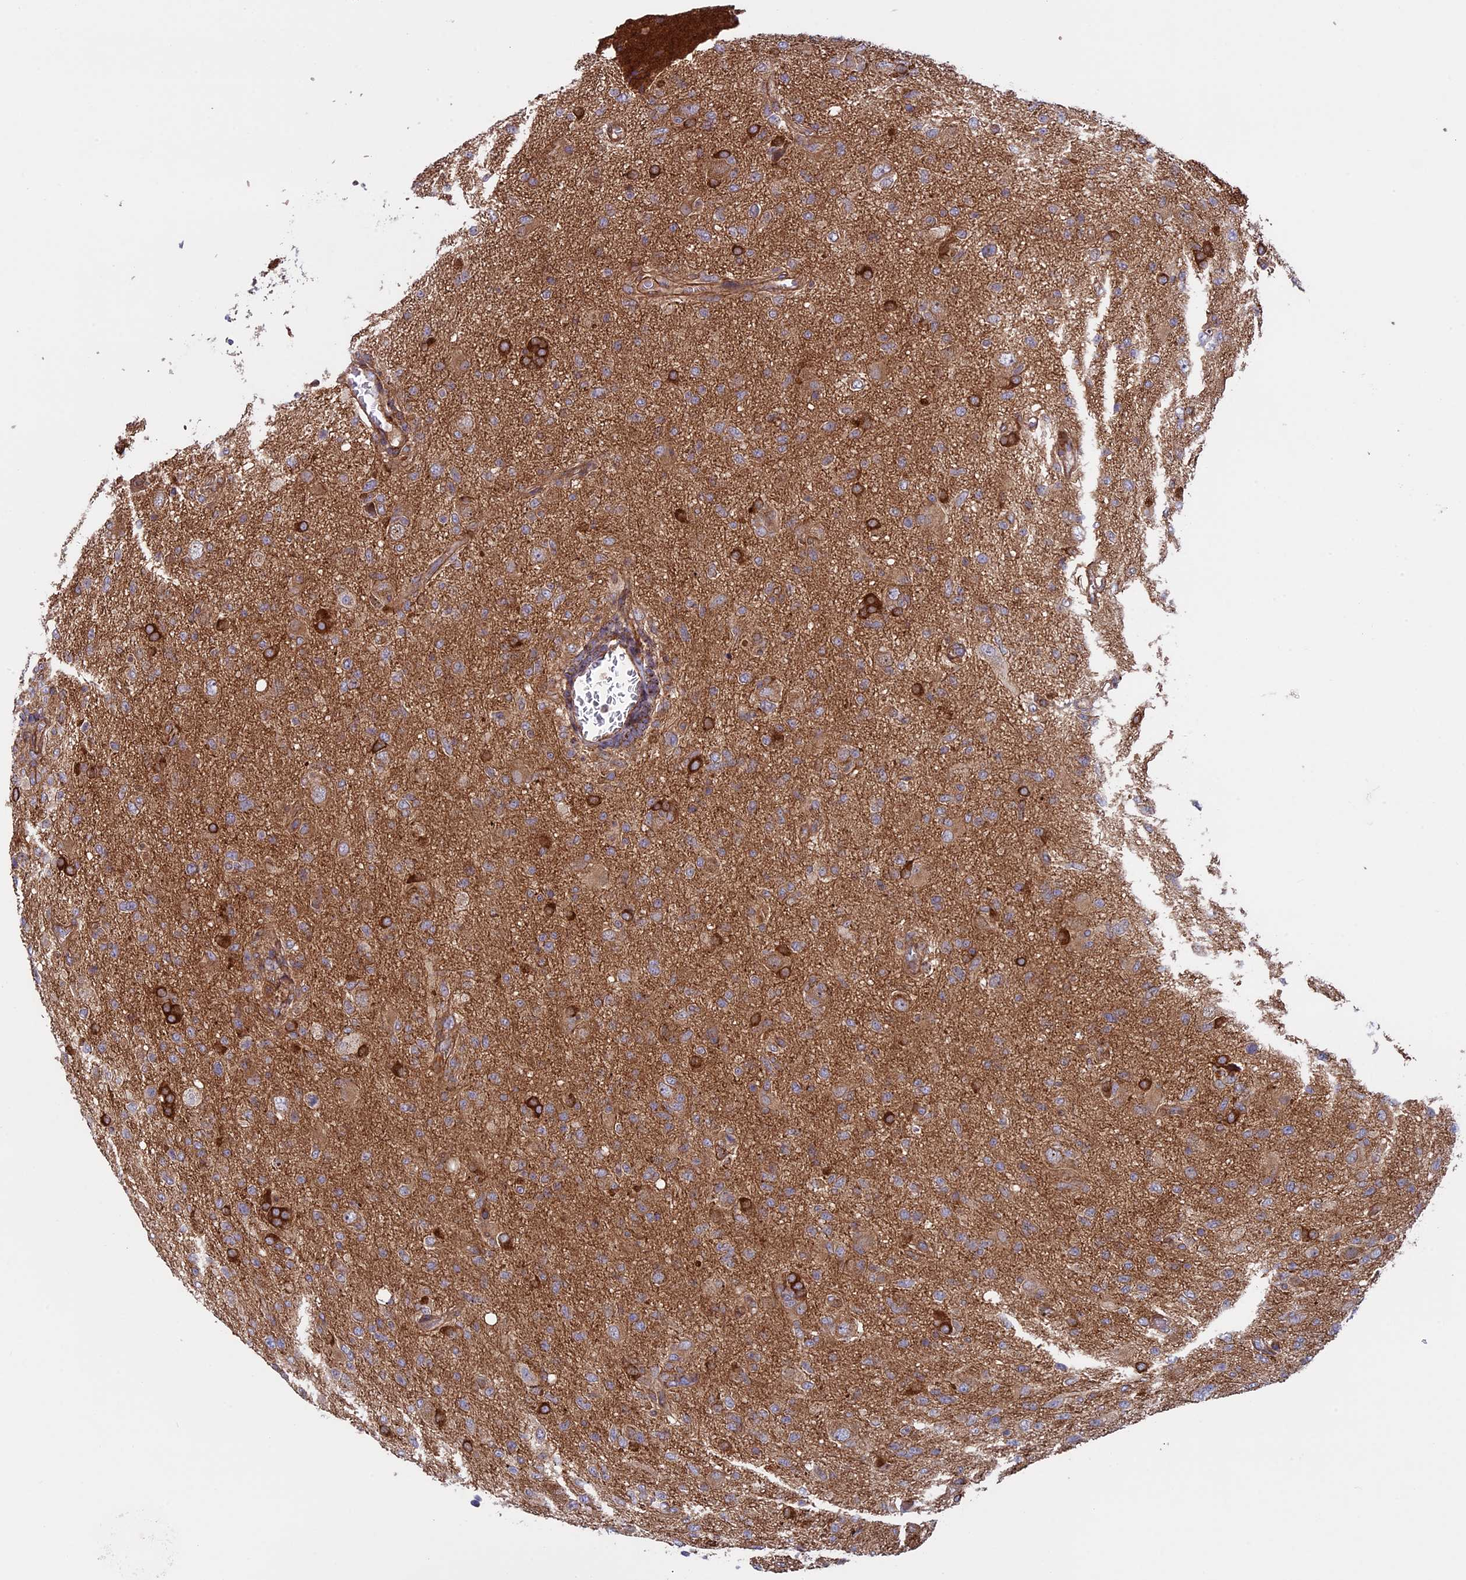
{"staining": {"intensity": "strong", "quantity": "<25%", "location": "cytoplasmic/membranous"}, "tissue": "glioma", "cell_type": "Tumor cells", "image_type": "cancer", "snomed": [{"axis": "morphology", "description": "Glioma, malignant, High grade"}, {"axis": "topography", "description": "Brain"}], "caption": "Immunohistochemical staining of human malignant high-grade glioma reveals medium levels of strong cytoplasmic/membranous protein expression in about <25% of tumor cells.", "gene": "CCDC8", "patient": {"sex": "female", "age": 57}}